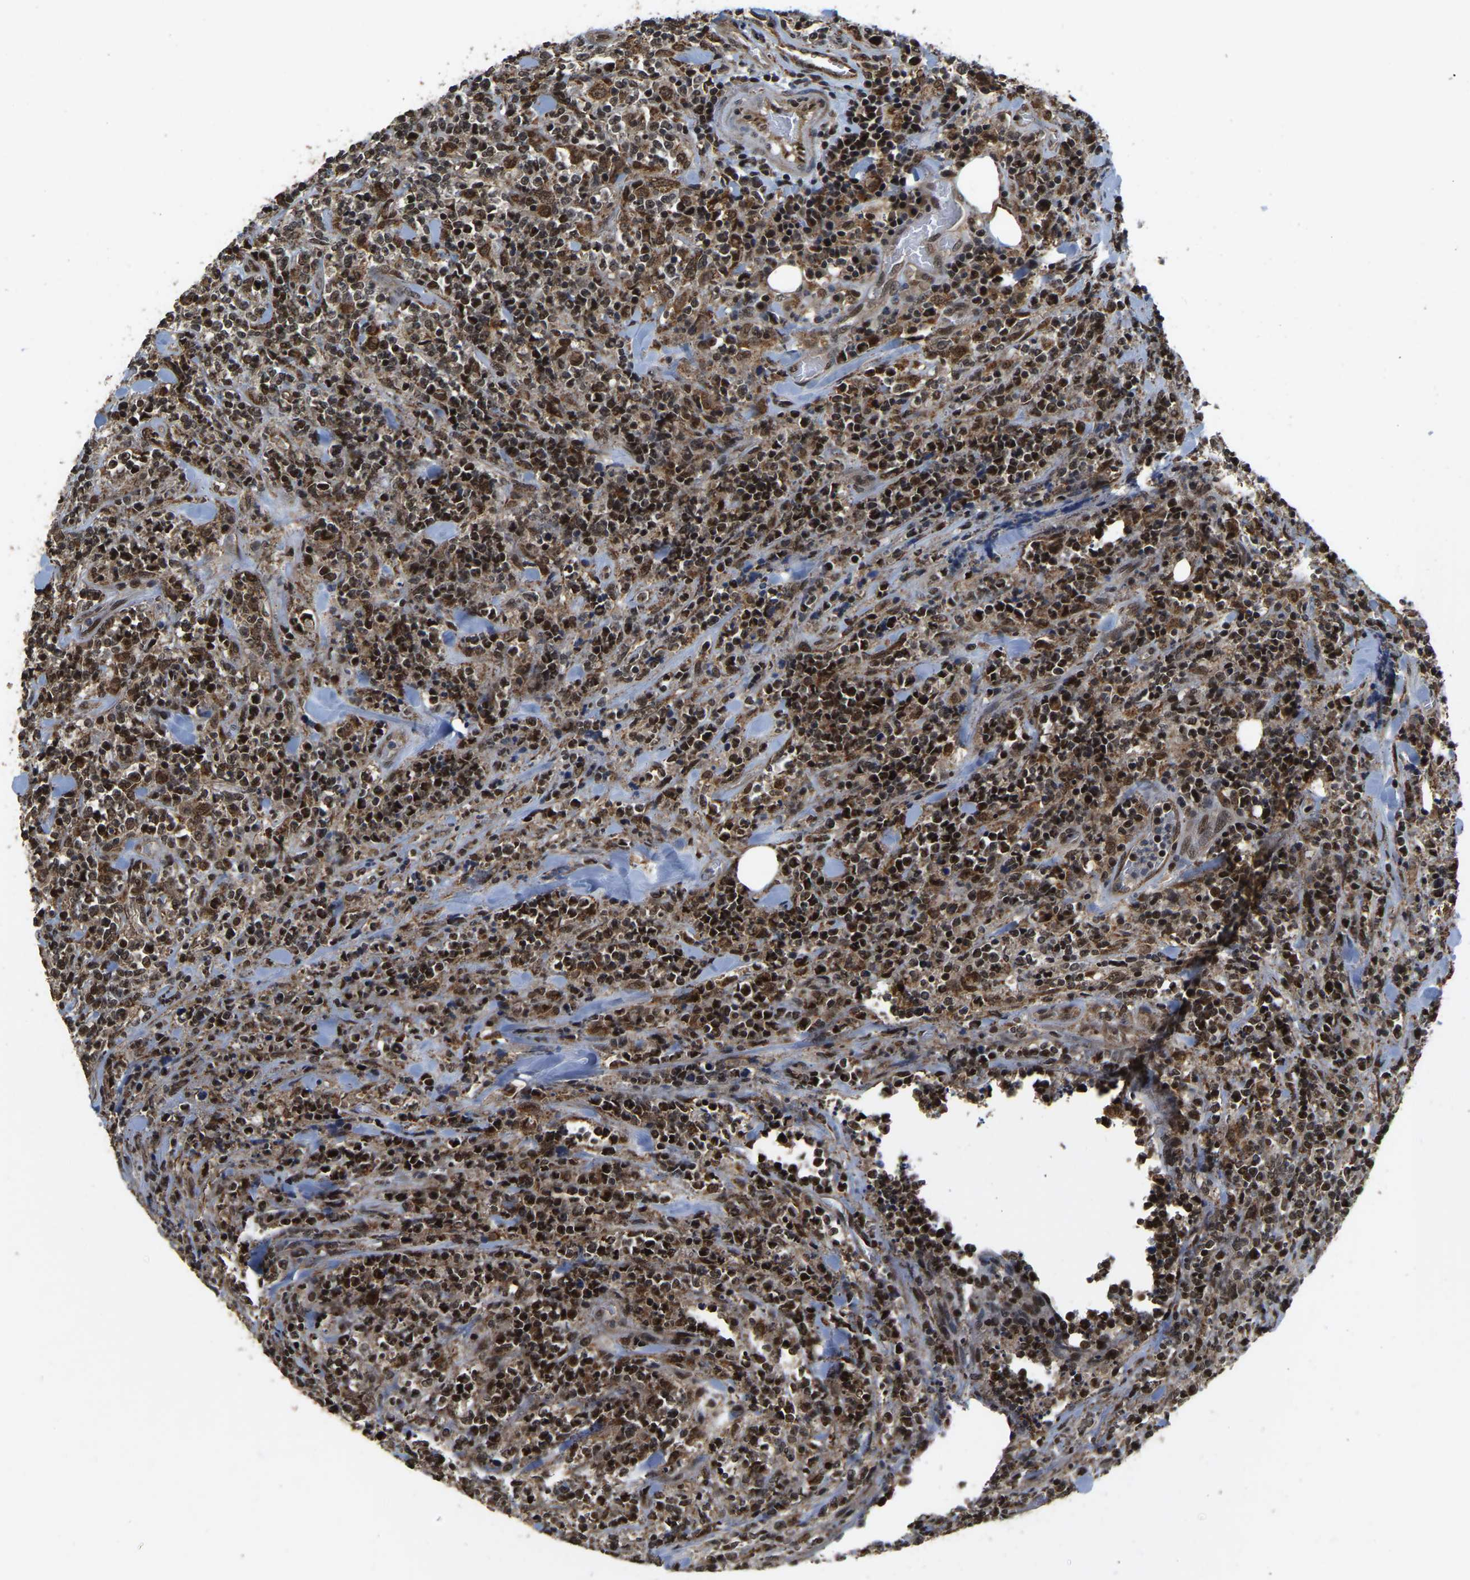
{"staining": {"intensity": "moderate", "quantity": ">75%", "location": "nuclear"}, "tissue": "lymphoma", "cell_type": "Tumor cells", "image_type": "cancer", "snomed": [{"axis": "morphology", "description": "Malignant lymphoma, non-Hodgkin's type, High grade"}, {"axis": "topography", "description": "Soft tissue"}], "caption": "Tumor cells show moderate nuclear staining in about >75% of cells in malignant lymphoma, non-Hodgkin's type (high-grade).", "gene": "CIAO1", "patient": {"sex": "male", "age": 18}}